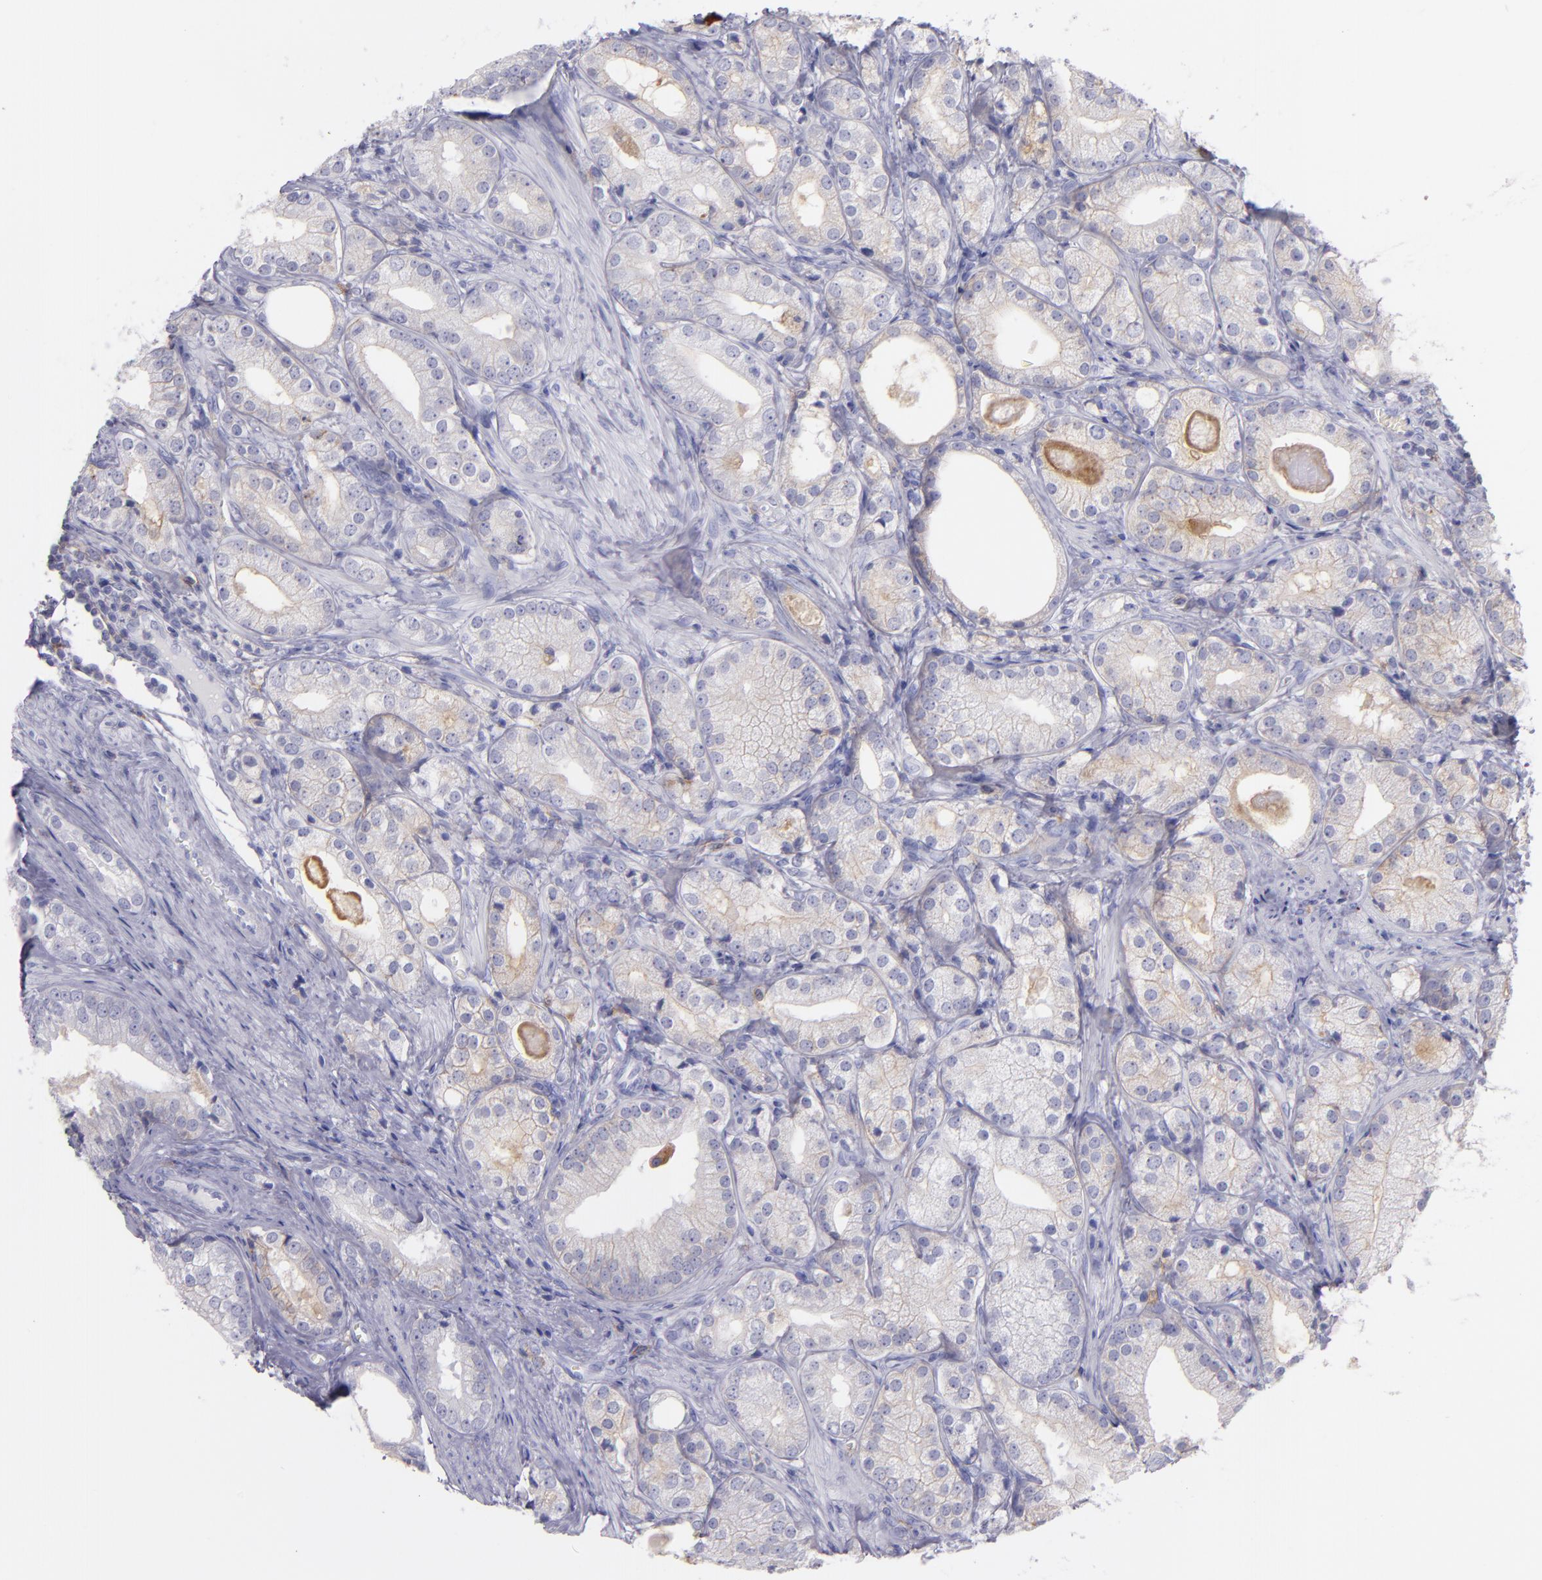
{"staining": {"intensity": "negative", "quantity": "none", "location": "none"}, "tissue": "prostate cancer", "cell_type": "Tumor cells", "image_type": "cancer", "snomed": [{"axis": "morphology", "description": "Adenocarcinoma, Low grade"}, {"axis": "topography", "description": "Prostate"}], "caption": "Immunohistochemical staining of human prostate cancer (low-grade adenocarcinoma) exhibits no significant expression in tumor cells.", "gene": "CD82", "patient": {"sex": "male", "age": 69}}